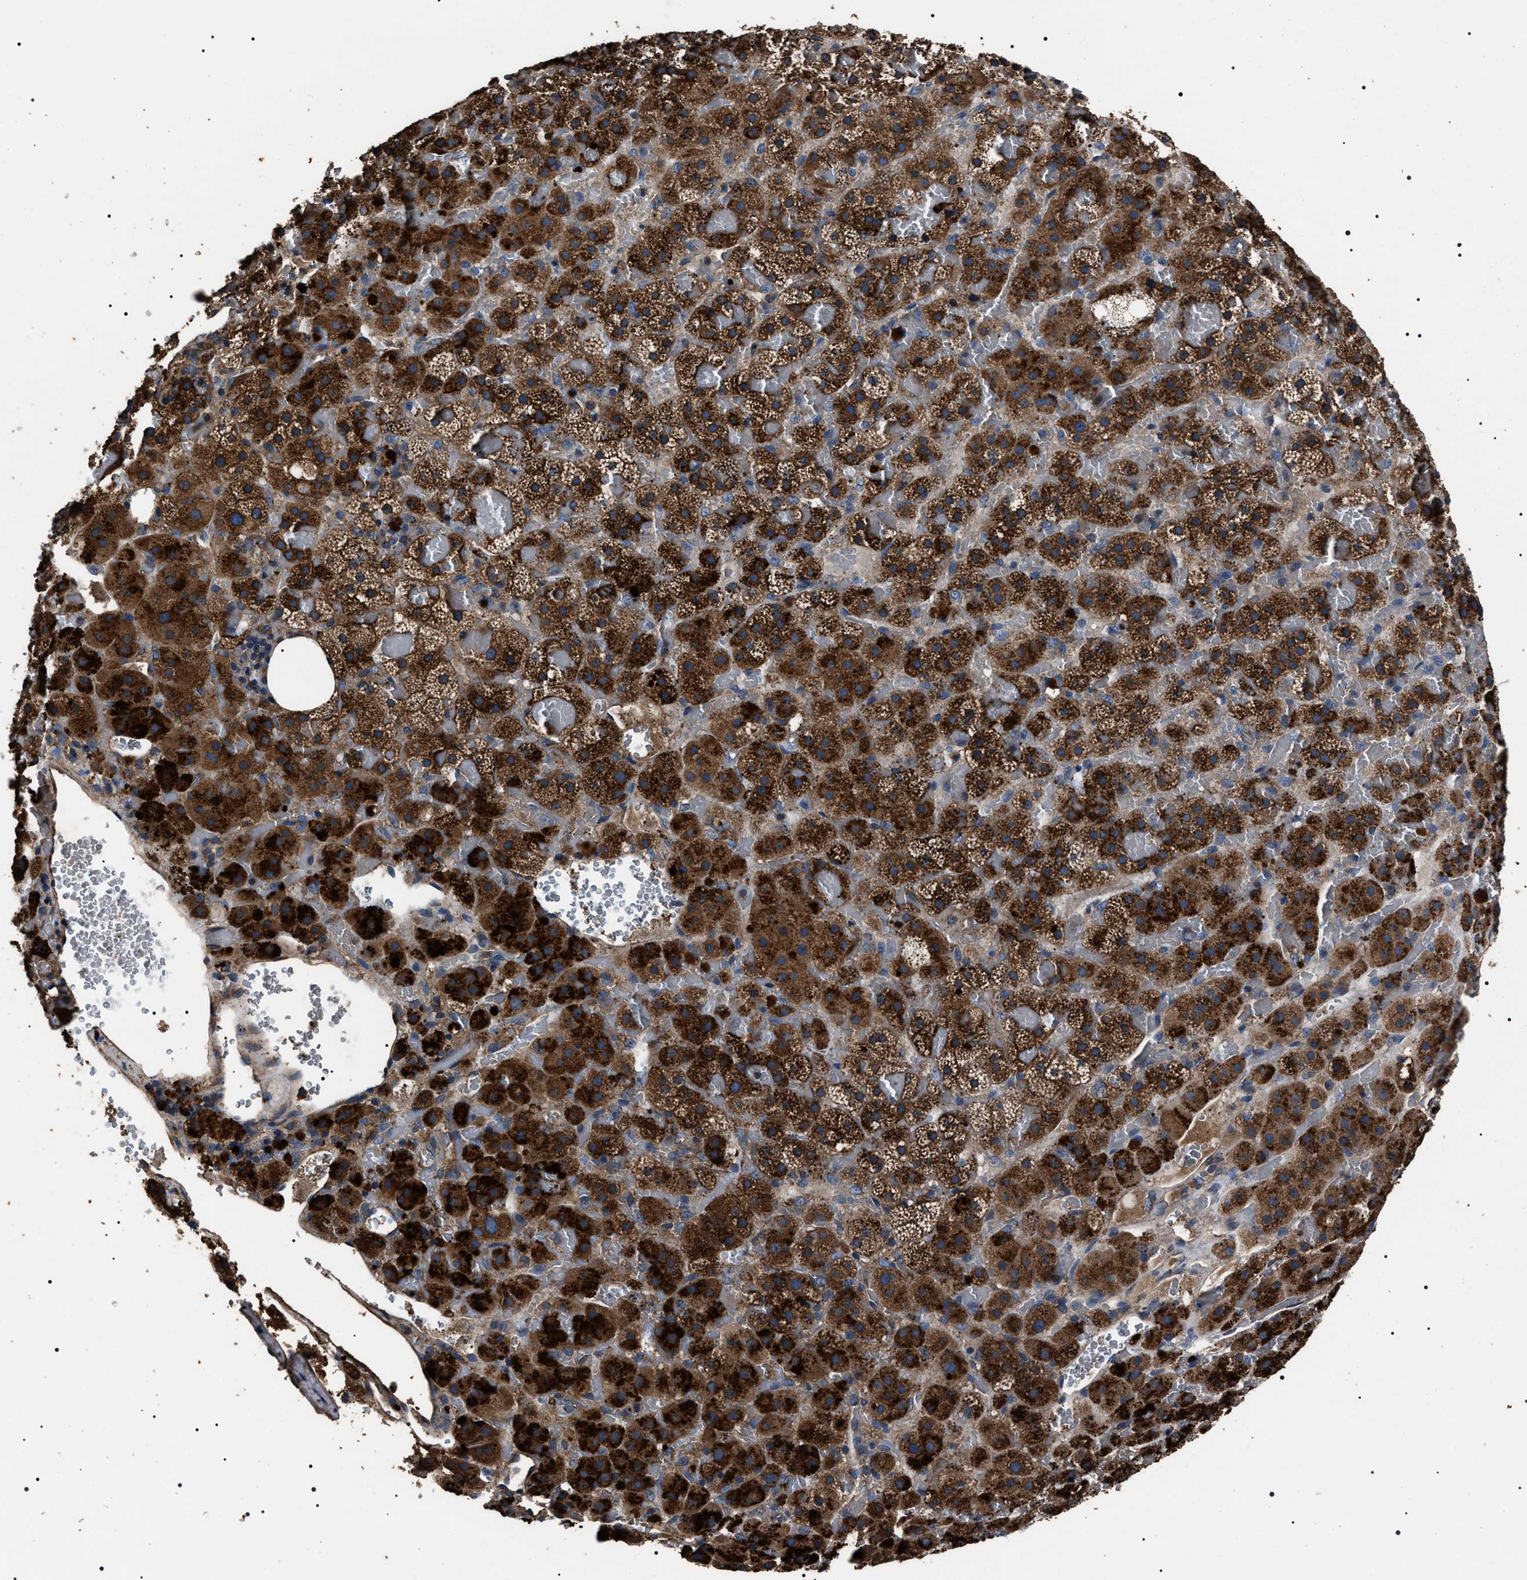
{"staining": {"intensity": "strong", "quantity": ">75%", "location": "cytoplasmic/membranous"}, "tissue": "adrenal gland", "cell_type": "Glandular cells", "image_type": "normal", "snomed": [{"axis": "morphology", "description": "Normal tissue, NOS"}, {"axis": "topography", "description": "Adrenal gland"}], "caption": "Protein expression analysis of normal human adrenal gland reveals strong cytoplasmic/membranous positivity in approximately >75% of glandular cells.", "gene": "HSCB", "patient": {"sex": "female", "age": 59}}